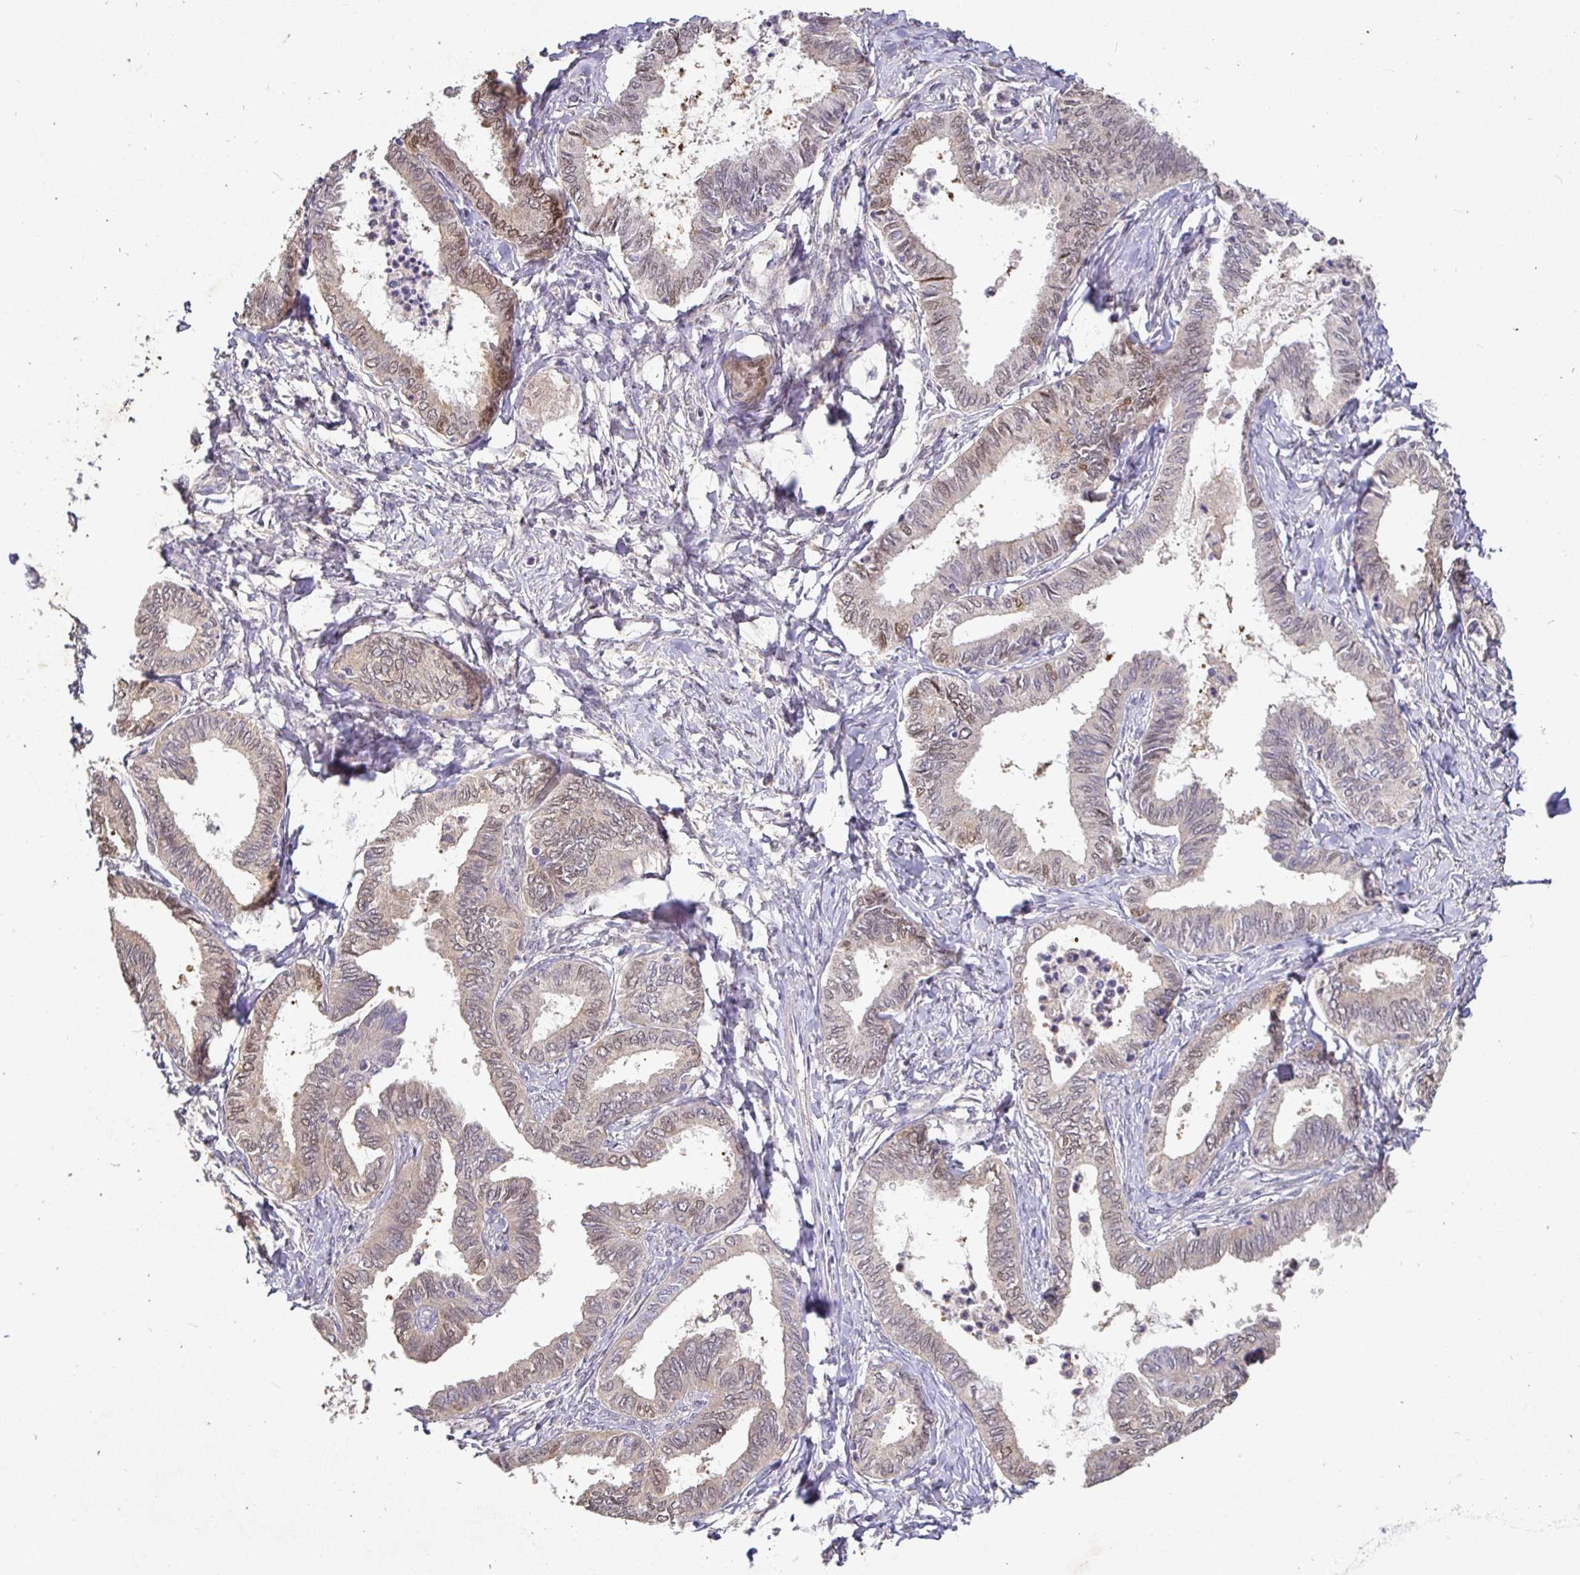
{"staining": {"intensity": "moderate", "quantity": "<25%", "location": "nuclear"}, "tissue": "ovarian cancer", "cell_type": "Tumor cells", "image_type": "cancer", "snomed": [{"axis": "morphology", "description": "Carcinoma, endometroid"}, {"axis": "topography", "description": "Ovary"}], "caption": "A low amount of moderate nuclear staining is appreciated in about <25% of tumor cells in endometroid carcinoma (ovarian) tissue.", "gene": "SHISA4", "patient": {"sex": "female", "age": 70}}